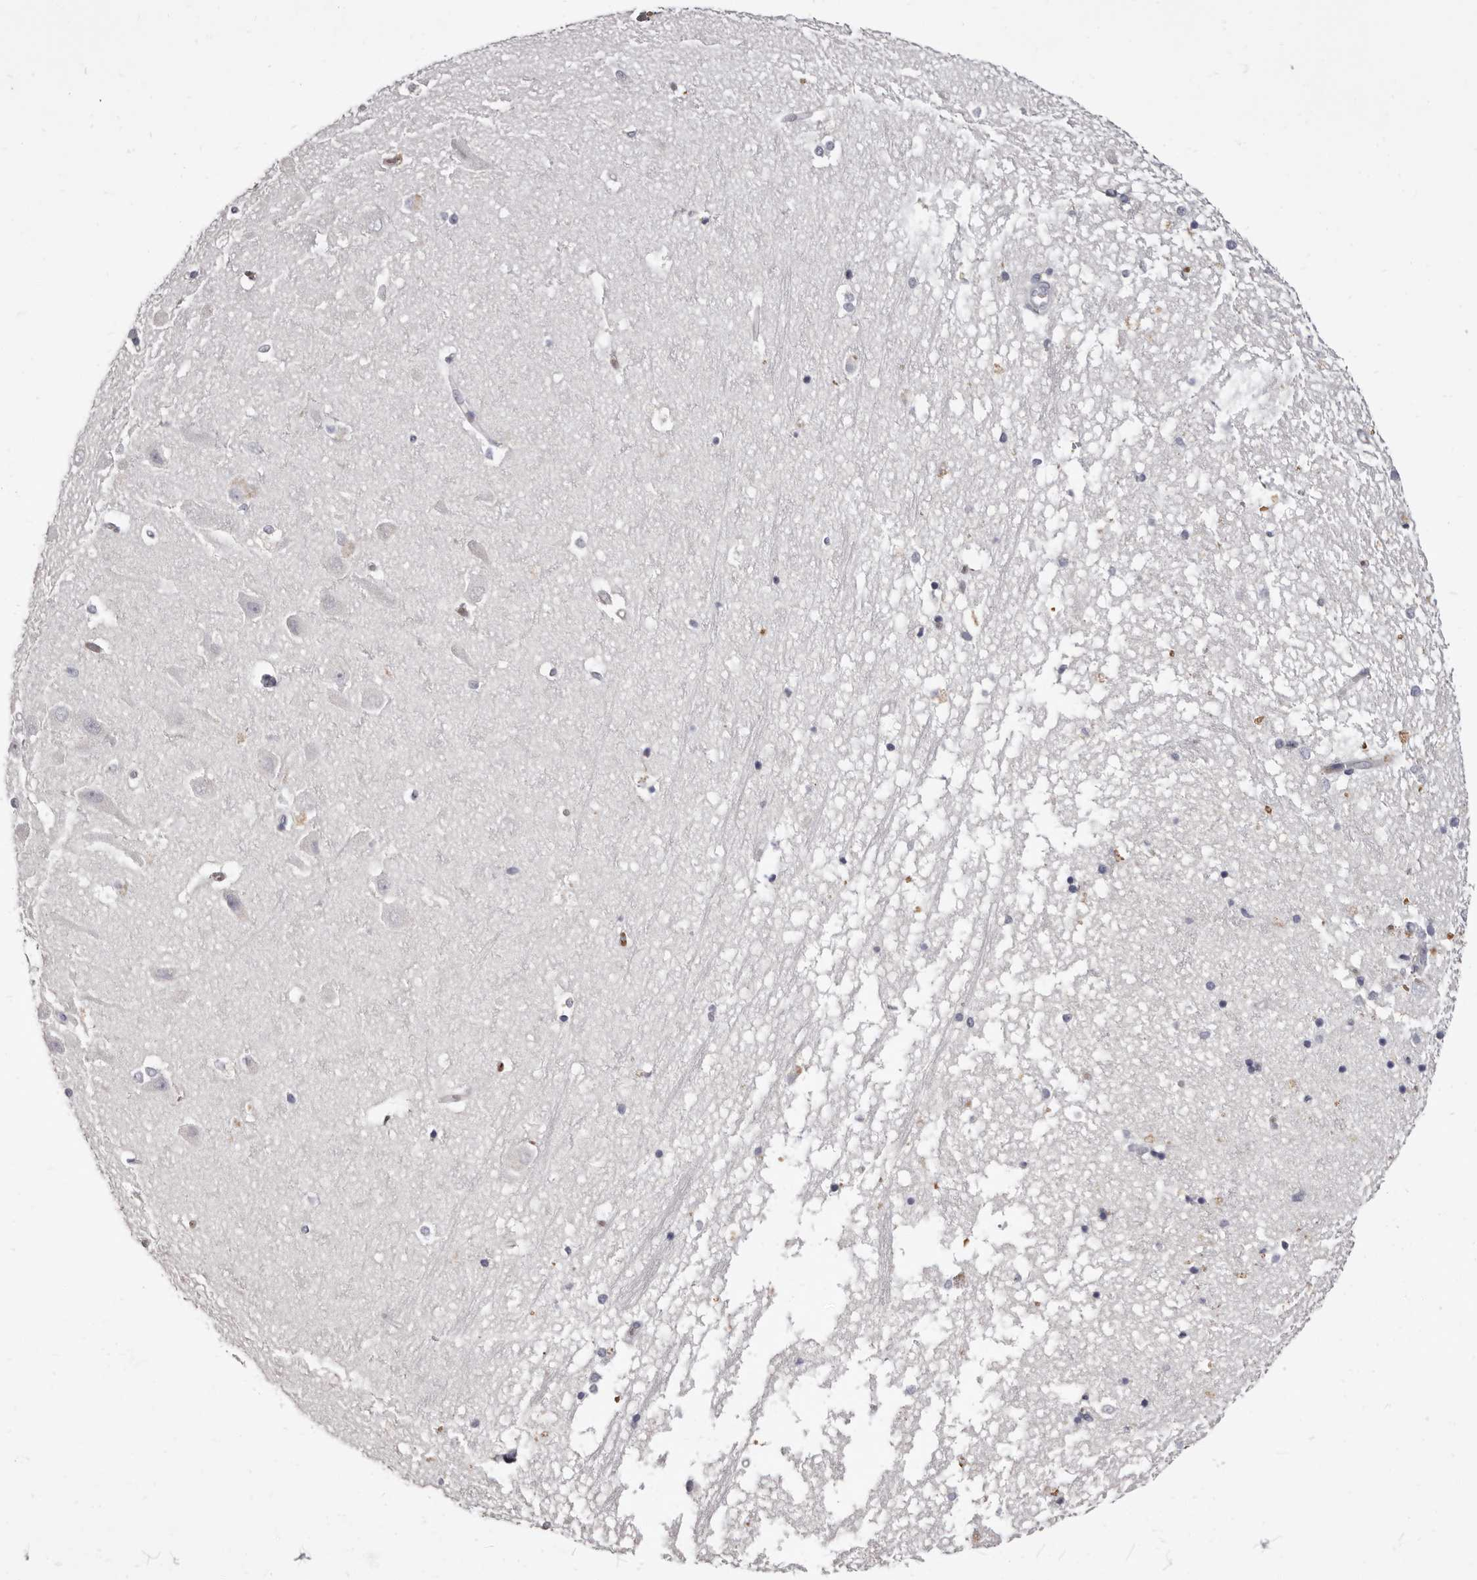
{"staining": {"intensity": "weak", "quantity": "<25%", "location": "cytoplasmic/membranous"}, "tissue": "hippocampus", "cell_type": "Glial cells", "image_type": "normal", "snomed": [{"axis": "morphology", "description": "Normal tissue, NOS"}, {"axis": "topography", "description": "Hippocampus"}], "caption": "Micrograph shows no protein positivity in glial cells of benign hippocampus. Brightfield microscopy of immunohistochemistry stained with DAB (brown) and hematoxylin (blue), captured at high magnification.", "gene": "AIDA", "patient": {"sex": "male", "age": 45}}